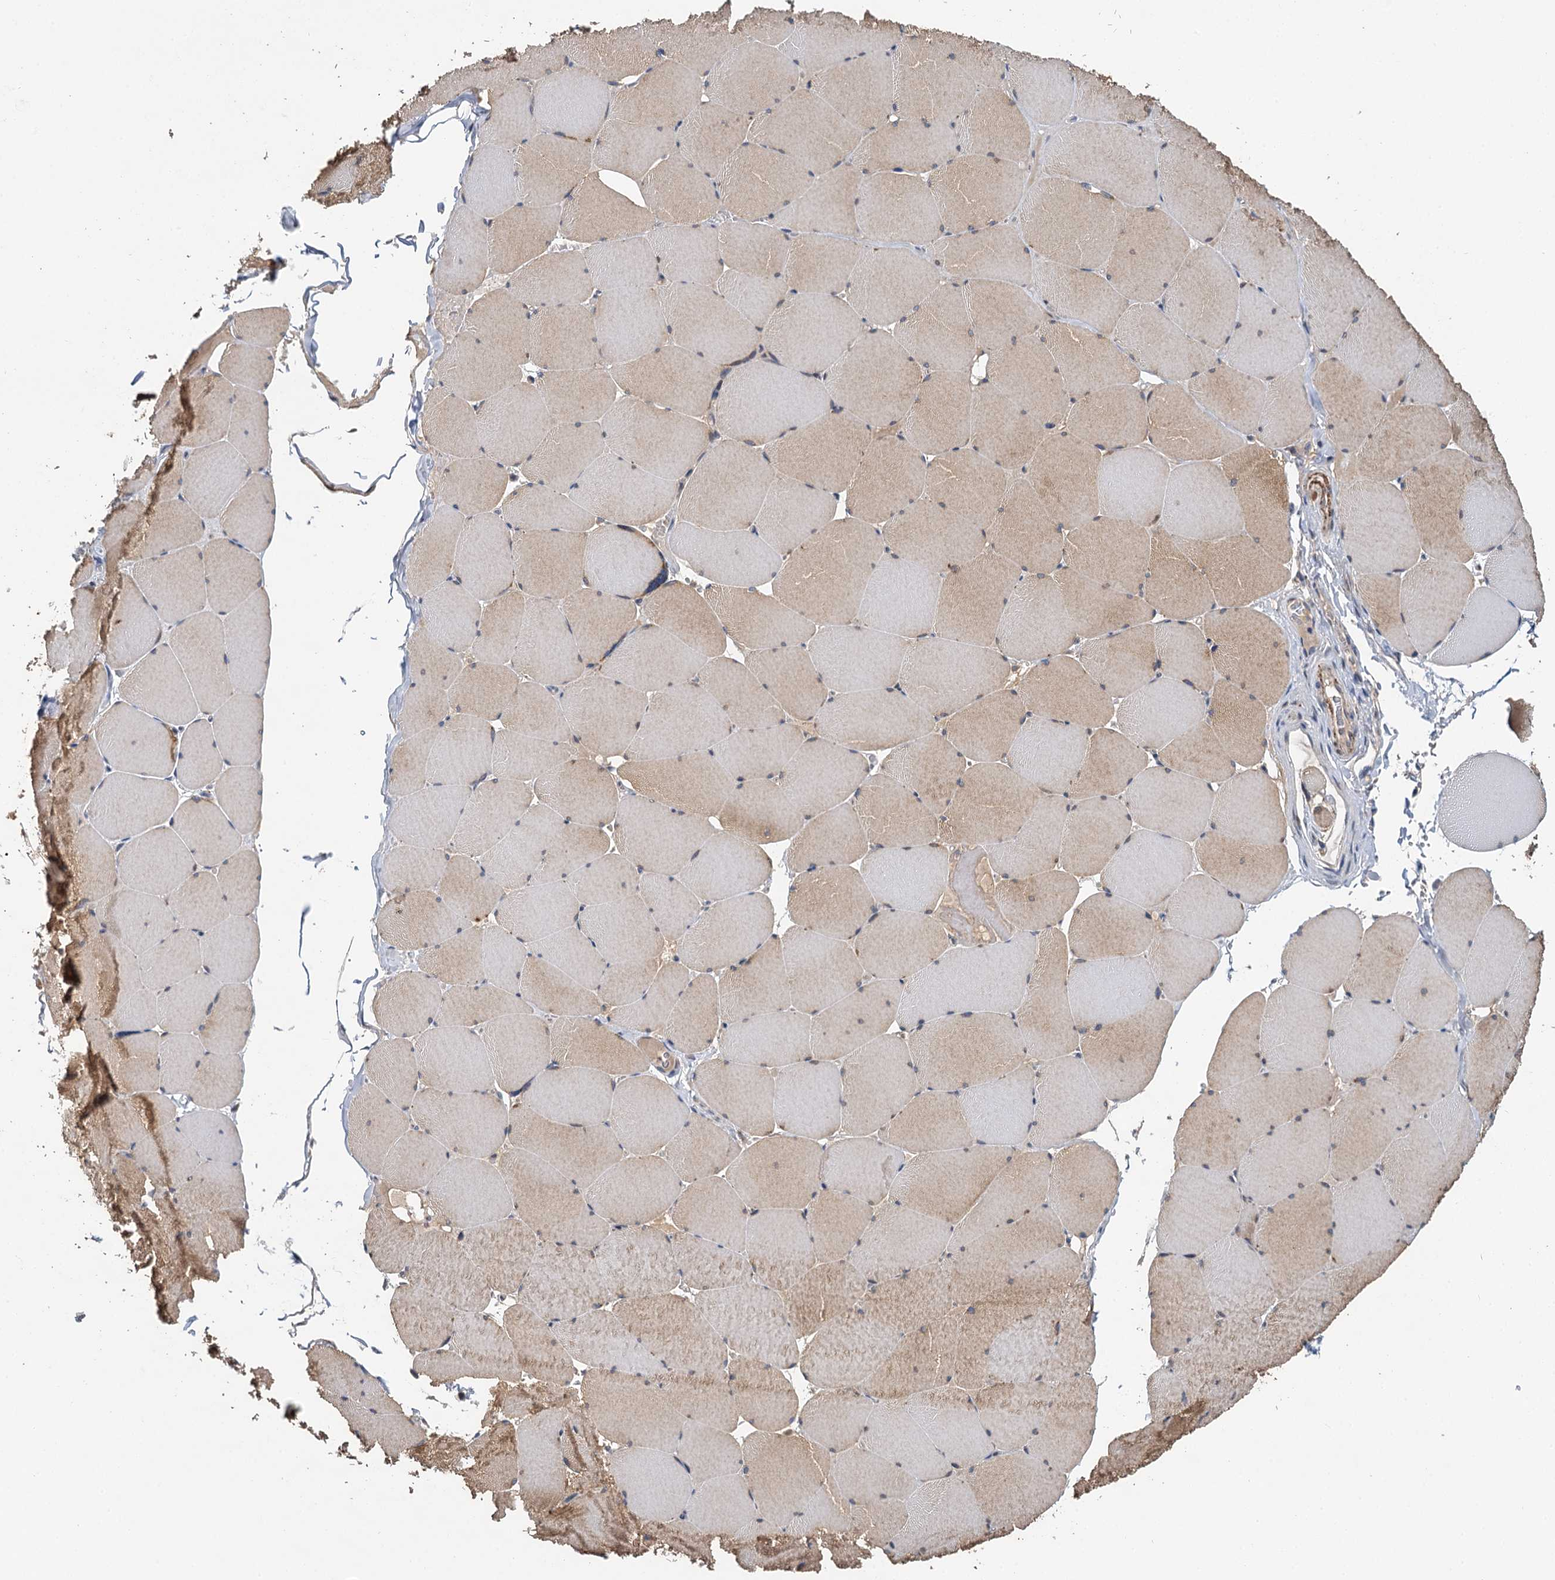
{"staining": {"intensity": "moderate", "quantity": "25%-75%", "location": "cytoplasmic/membranous"}, "tissue": "skeletal muscle", "cell_type": "Myocytes", "image_type": "normal", "snomed": [{"axis": "morphology", "description": "Normal tissue, NOS"}, {"axis": "topography", "description": "Skeletal muscle"}, {"axis": "topography", "description": "Head-Neck"}], "caption": "Immunohistochemical staining of benign human skeletal muscle demonstrates 25%-75% levels of moderate cytoplasmic/membranous protein positivity in approximately 25%-75% of myocytes. Using DAB (brown) and hematoxylin (blue) stains, captured at high magnification using brightfield microscopy.", "gene": "TMEM39A", "patient": {"sex": "male", "age": 66}}